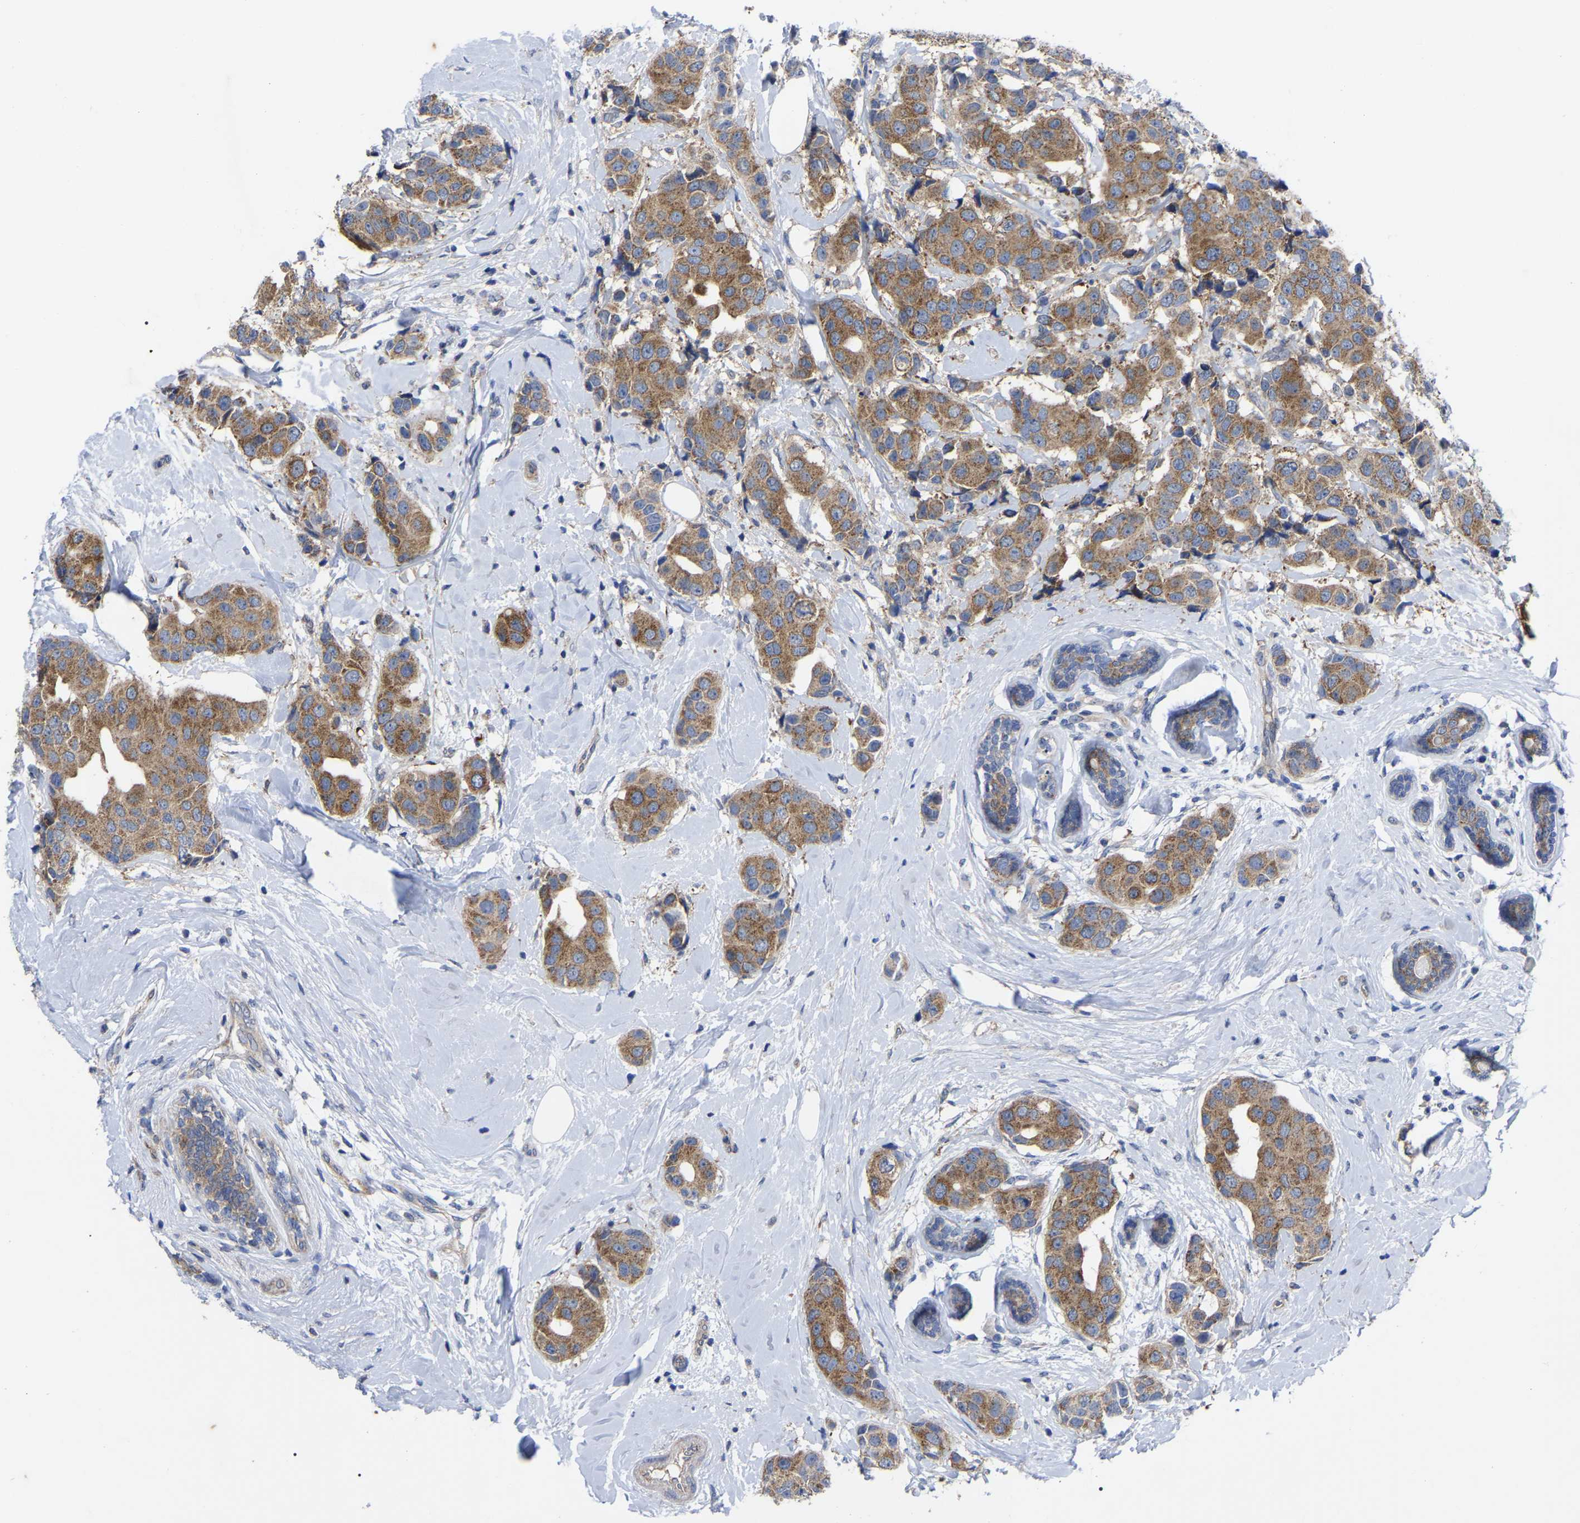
{"staining": {"intensity": "moderate", "quantity": ">75%", "location": "cytoplasmic/membranous"}, "tissue": "breast cancer", "cell_type": "Tumor cells", "image_type": "cancer", "snomed": [{"axis": "morphology", "description": "Normal tissue, NOS"}, {"axis": "morphology", "description": "Duct carcinoma"}, {"axis": "topography", "description": "Breast"}], "caption": "Tumor cells exhibit moderate cytoplasmic/membranous expression in about >75% of cells in breast cancer.", "gene": "TCP1", "patient": {"sex": "female", "age": 39}}